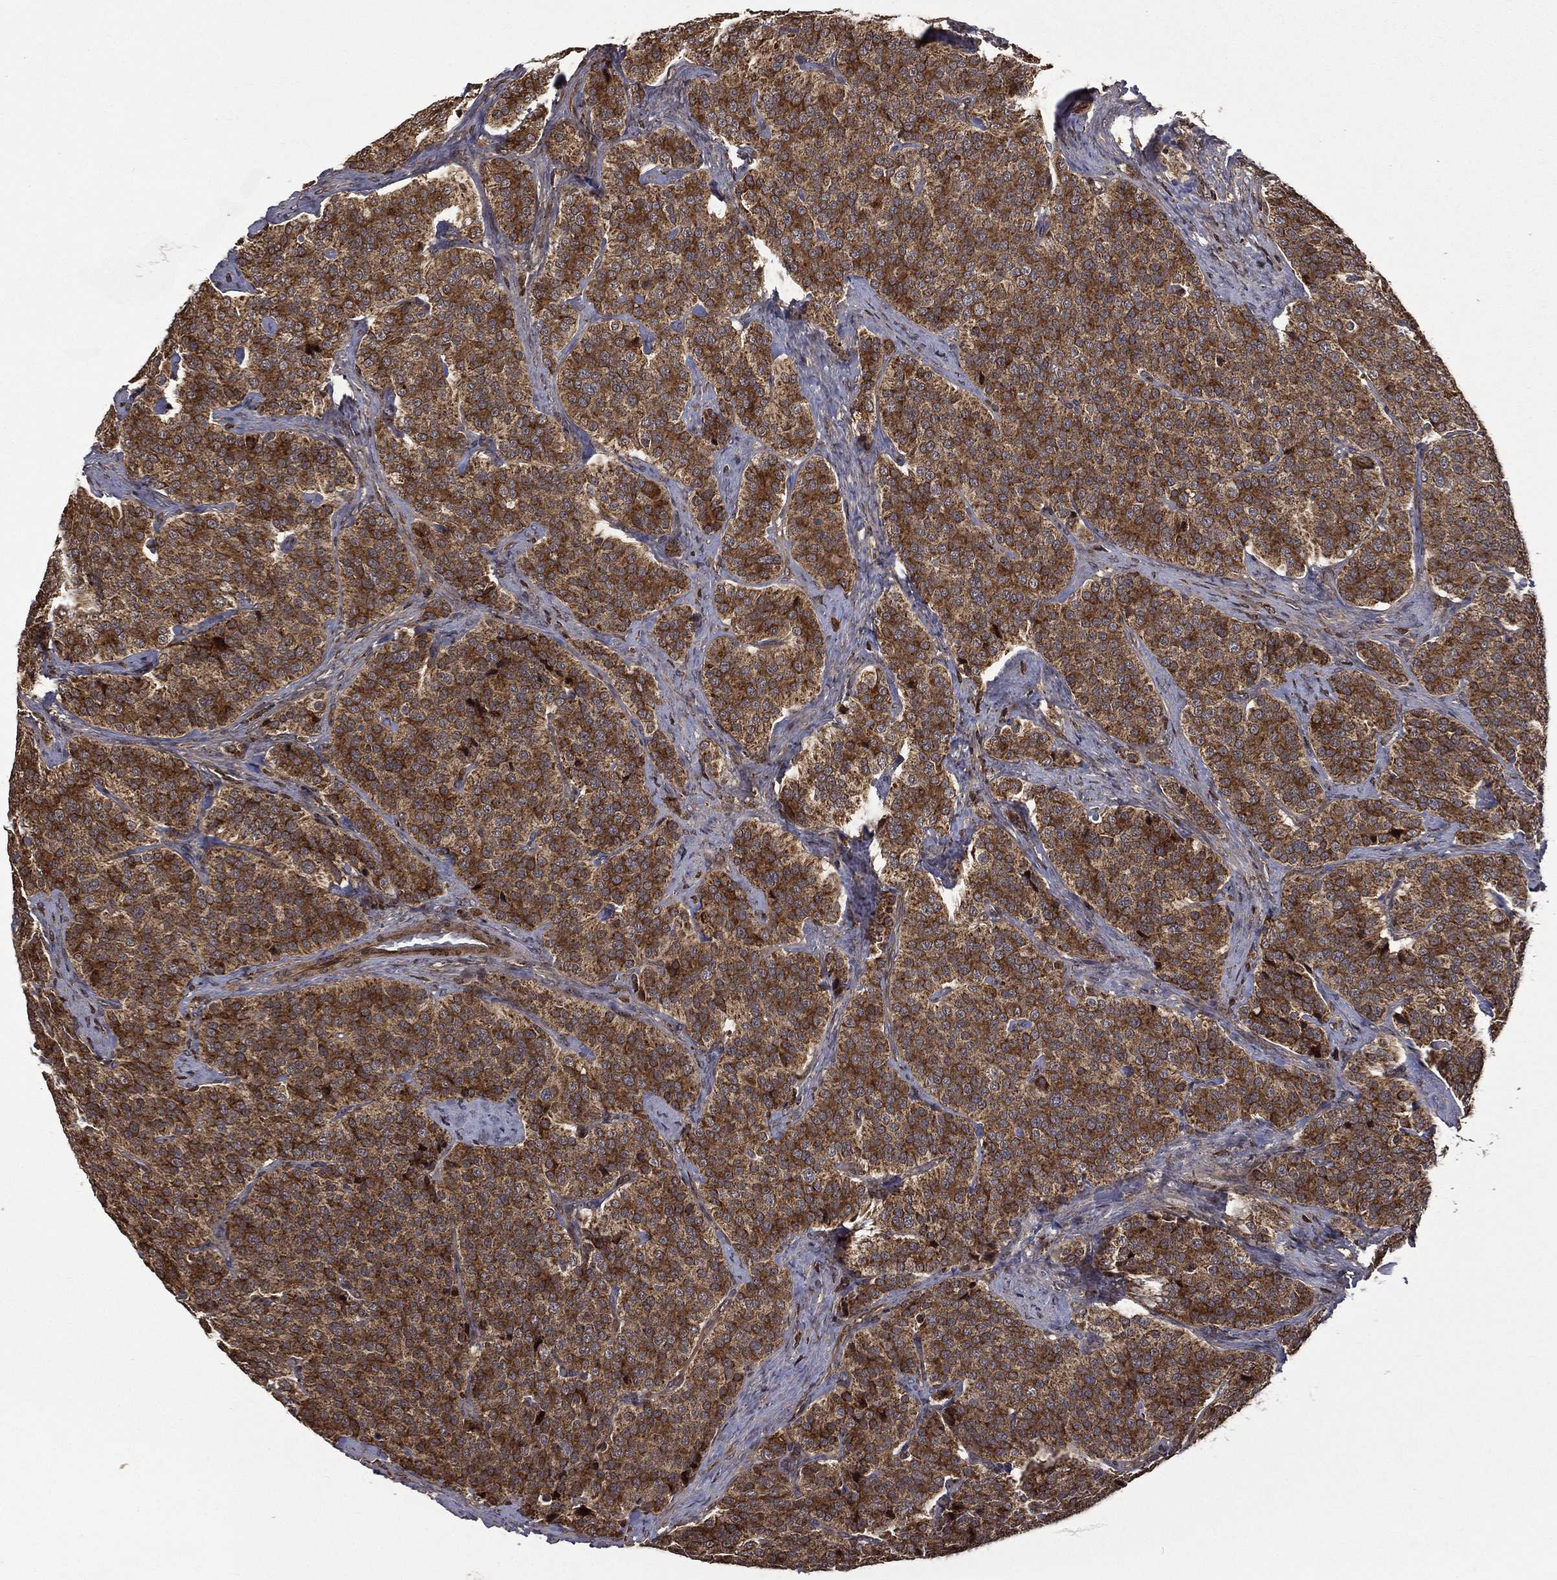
{"staining": {"intensity": "strong", "quantity": ">75%", "location": "cytoplasmic/membranous"}, "tissue": "carcinoid", "cell_type": "Tumor cells", "image_type": "cancer", "snomed": [{"axis": "morphology", "description": "Carcinoid, malignant, NOS"}, {"axis": "topography", "description": "Small intestine"}], "caption": "Strong cytoplasmic/membranous staining for a protein is identified in about >75% of tumor cells of malignant carcinoid using IHC.", "gene": "GIMAP6", "patient": {"sex": "female", "age": 58}}